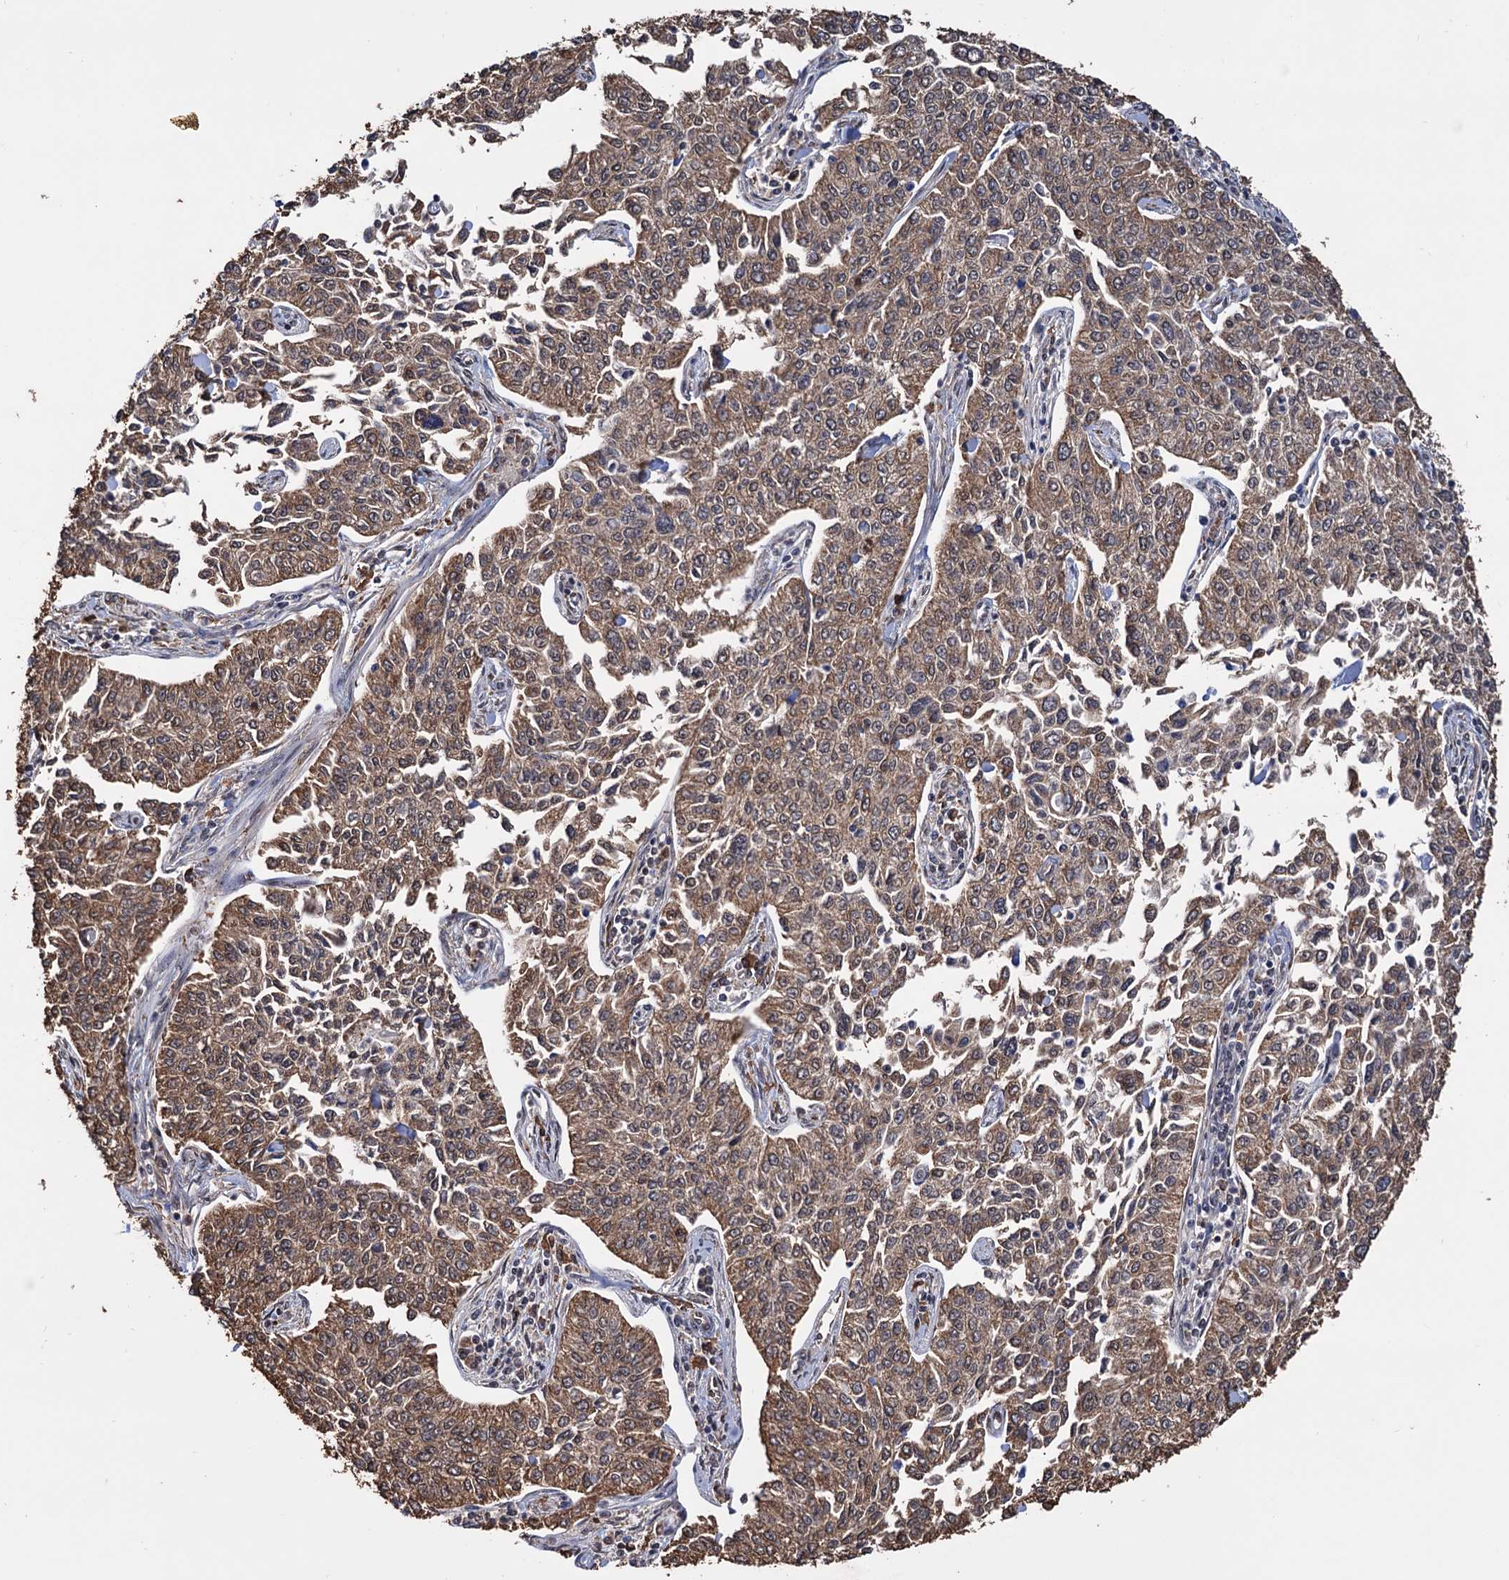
{"staining": {"intensity": "moderate", "quantity": ">75%", "location": "cytoplasmic/membranous"}, "tissue": "cervical cancer", "cell_type": "Tumor cells", "image_type": "cancer", "snomed": [{"axis": "morphology", "description": "Squamous cell carcinoma, NOS"}, {"axis": "topography", "description": "Cervix"}], "caption": "Immunohistochemical staining of human cervical cancer demonstrates moderate cytoplasmic/membranous protein positivity in about >75% of tumor cells.", "gene": "TBC1D12", "patient": {"sex": "female", "age": 35}}